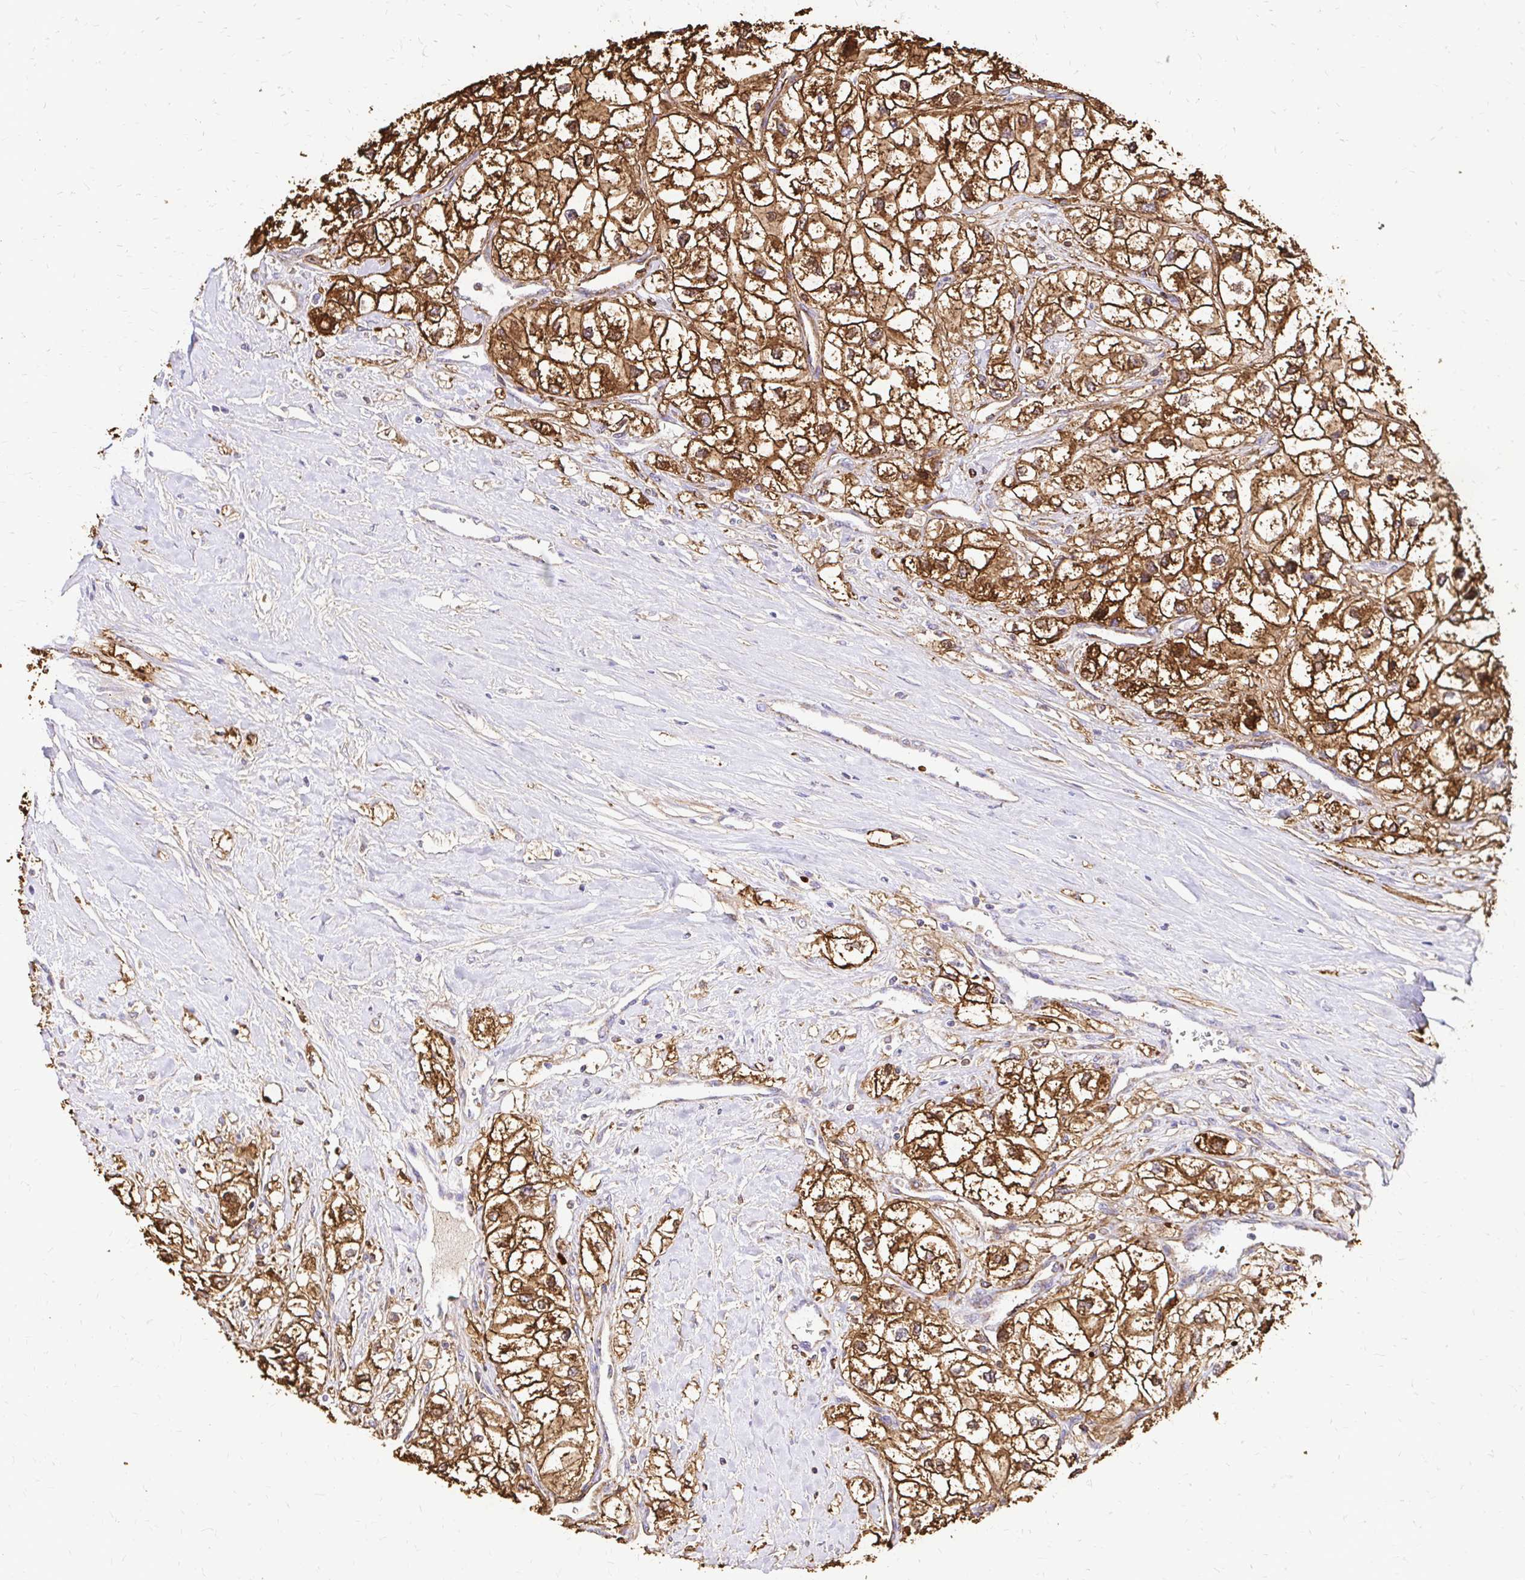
{"staining": {"intensity": "moderate", "quantity": ">75%", "location": "cytoplasmic/membranous"}, "tissue": "renal cancer", "cell_type": "Tumor cells", "image_type": "cancer", "snomed": [{"axis": "morphology", "description": "Adenocarcinoma, NOS"}, {"axis": "topography", "description": "Kidney"}], "caption": "High-magnification brightfield microscopy of renal adenocarcinoma stained with DAB (brown) and counterstained with hematoxylin (blue). tumor cells exhibit moderate cytoplasmic/membranous positivity is seen in about>75% of cells. The staining was performed using DAB (3,3'-diaminobenzidine), with brown indicating positive protein expression. Nuclei are stained blue with hematoxylin.", "gene": "MRPL13", "patient": {"sex": "male", "age": 59}}